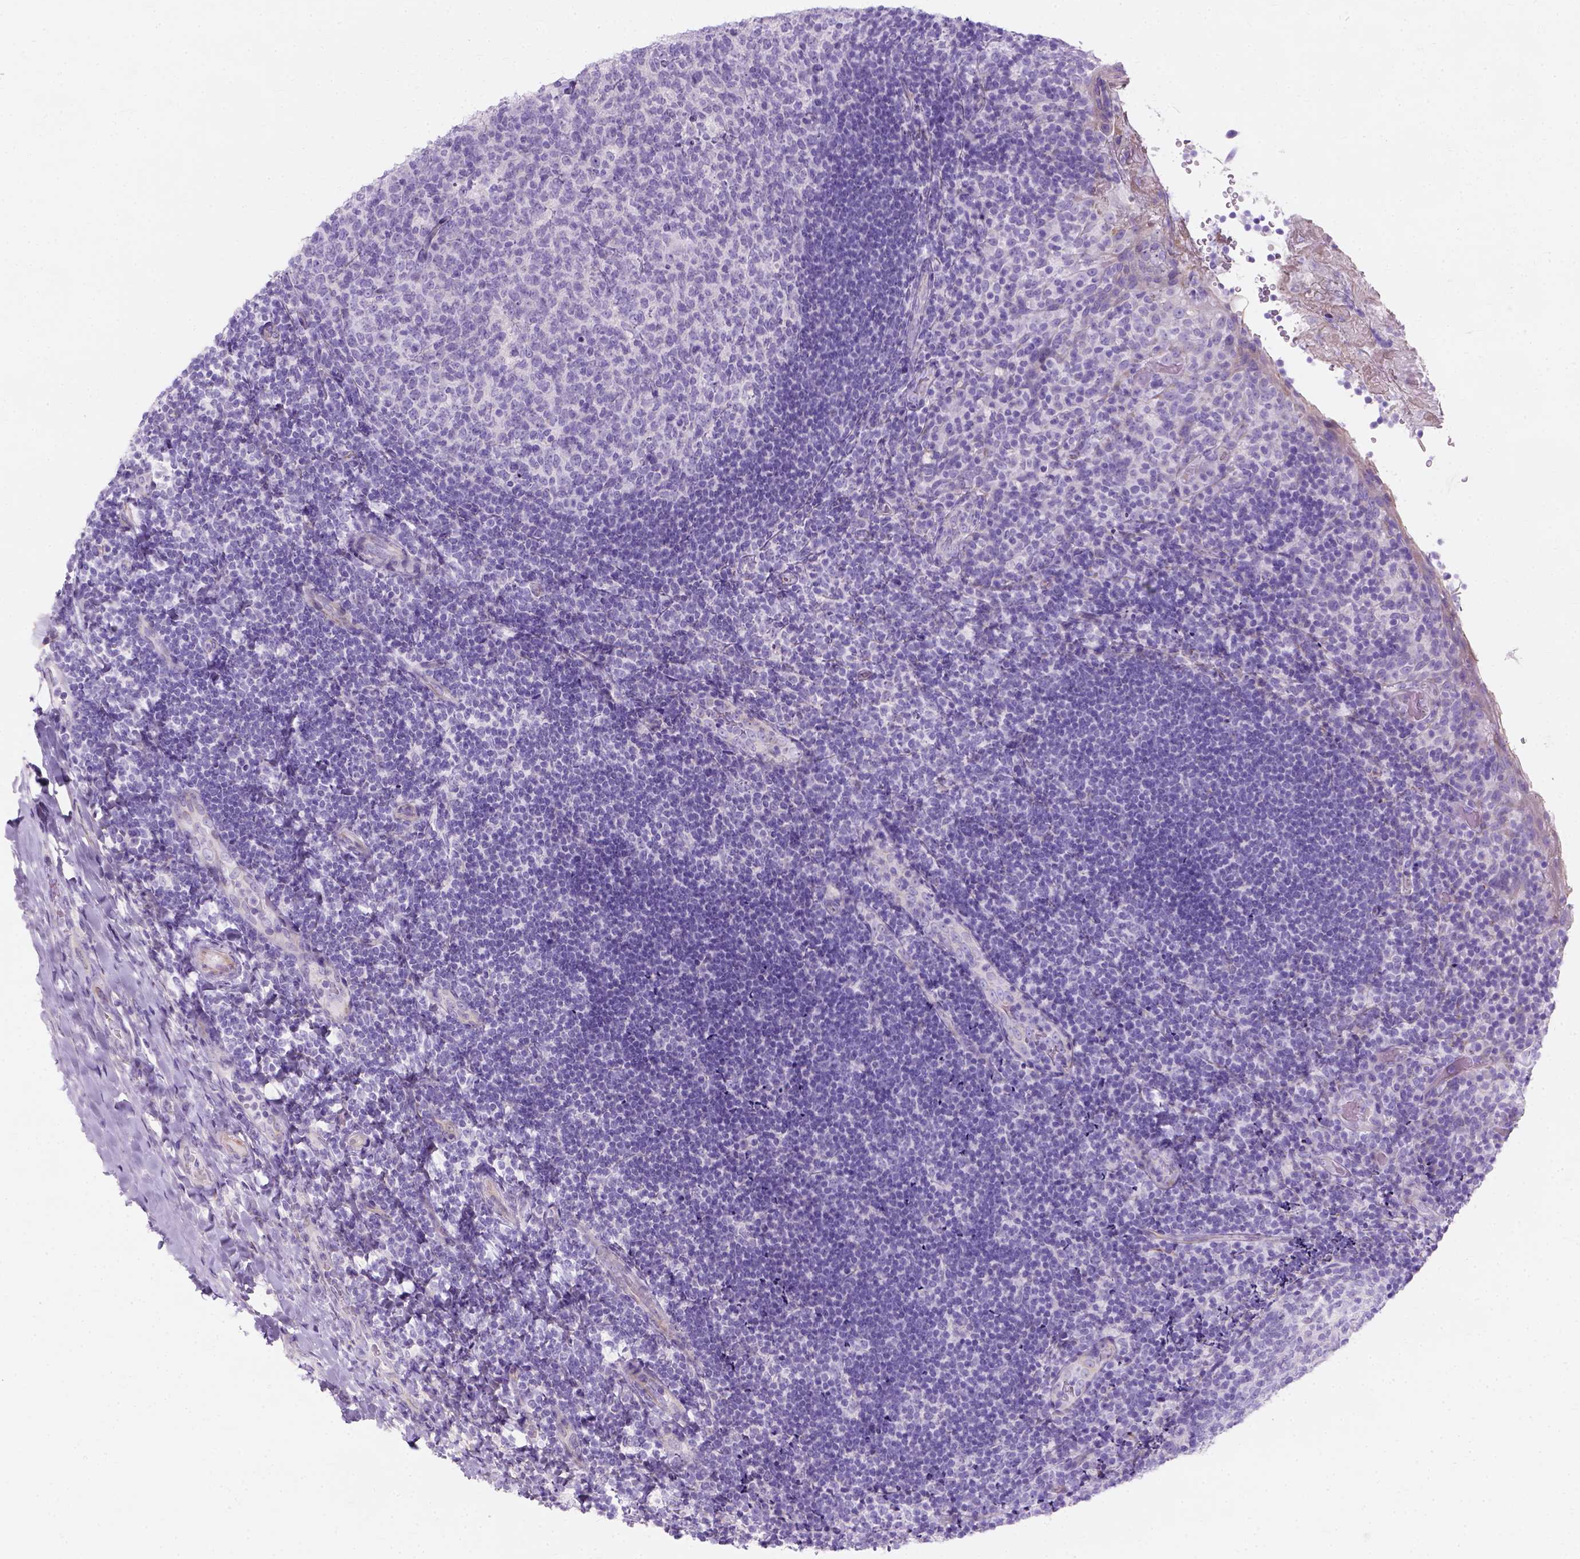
{"staining": {"intensity": "negative", "quantity": "none", "location": "none"}, "tissue": "tonsil", "cell_type": "Germinal center cells", "image_type": "normal", "snomed": [{"axis": "morphology", "description": "Normal tissue, NOS"}, {"axis": "topography", "description": "Tonsil"}], "caption": "There is no significant expression in germinal center cells of tonsil.", "gene": "MYH15", "patient": {"sex": "female", "age": 10}}